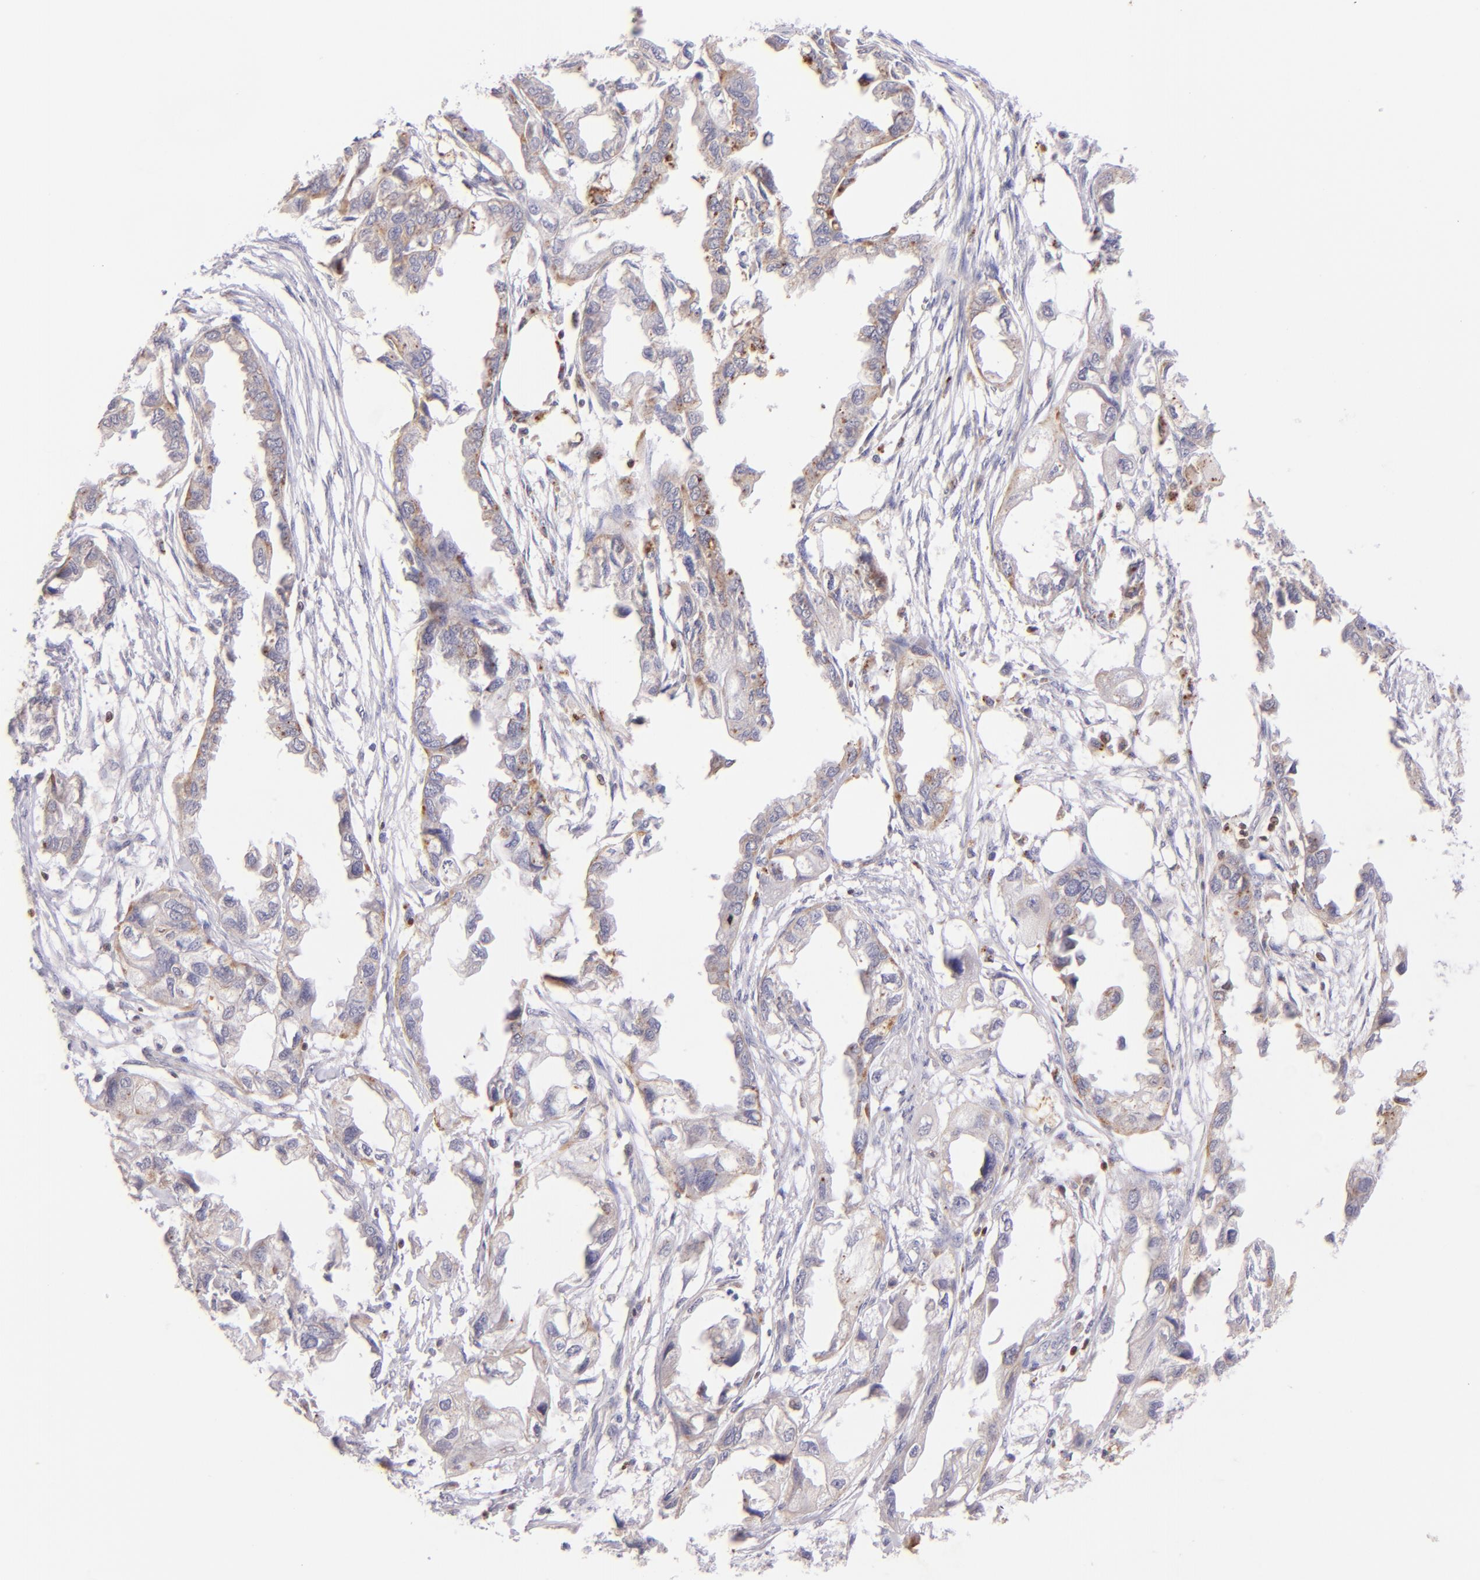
{"staining": {"intensity": "moderate", "quantity": "25%-75%", "location": "cytoplasmic/membranous"}, "tissue": "endometrial cancer", "cell_type": "Tumor cells", "image_type": "cancer", "snomed": [{"axis": "morphology", "description": "Adenocarcinoma, NOS"}, {"axis": "topography", "description": "Endometrium"}], "caption": "A brown stain labels moderate cytoplasmic/membranous staining of a protein in human endometrial cancer (adenocarcinoma) tumor cells. (Stains: DAB (3,3'-diaminobenzidine) in brown, nuclei in blue, Microscopy: brightfield microscopy at high magnification).", "gene": "ZAP70", "patient": {"sex": "female", "age": 67}}